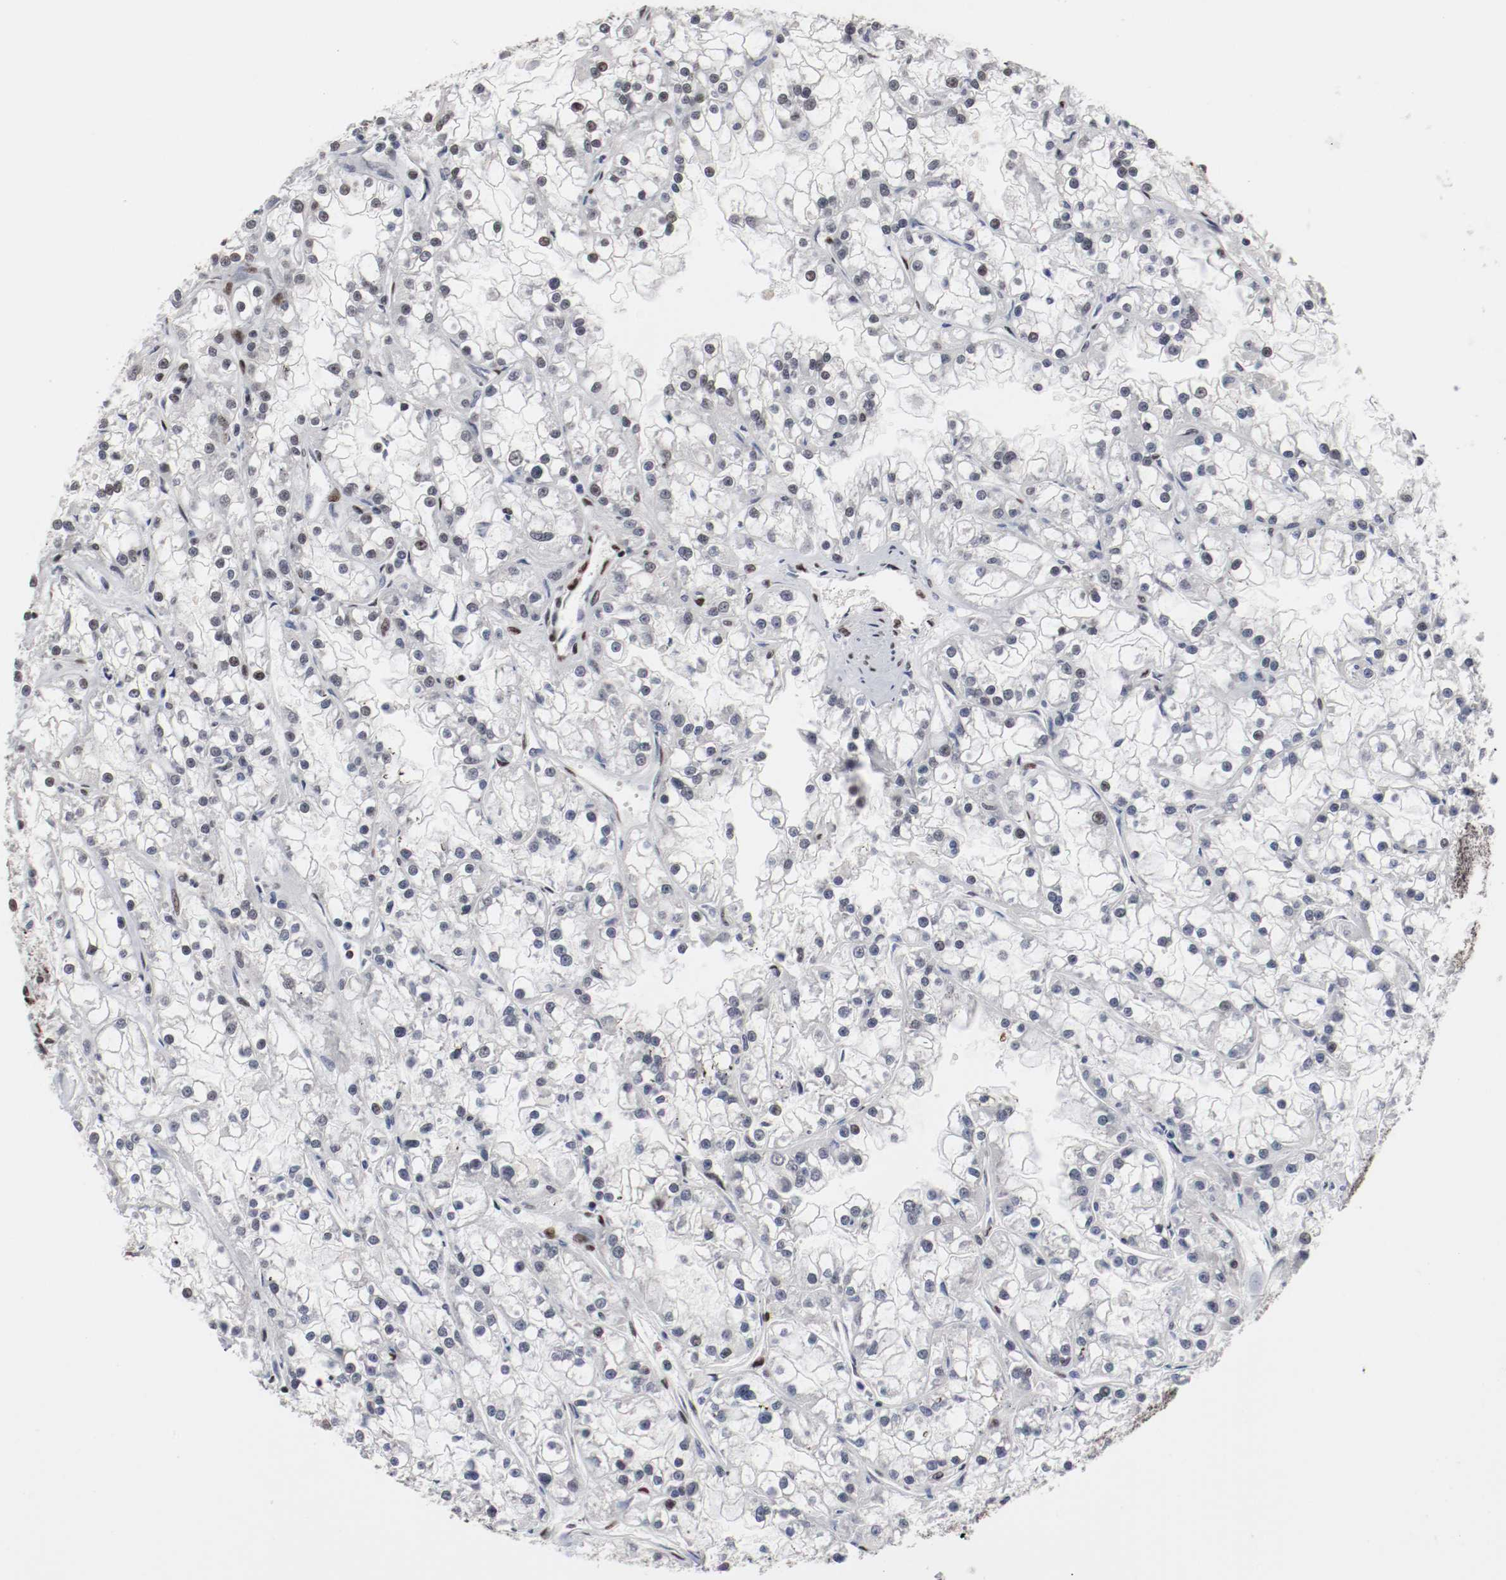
{"staining": {"intensity": "moderate", "quantity": "<25%", "location": "nuclear"}, "tissue": "renal cancer", "cell_type": "Tumor cells", "image_type": "cancer", "snomed": [{"axis": "morphology", "description": "Adenocarcinoma, NOS"}, {"axis": "topography", "description": "Kidney"}], "caption": "Adenocarcinoma (renal) stained for a protein shows moderate nuclear positivity in tumor cells. (Brightfield microscopy of DAB IHC at high magnification).", "gene": "MEF2D", "patient": {"sex": "female", "age": 52}}